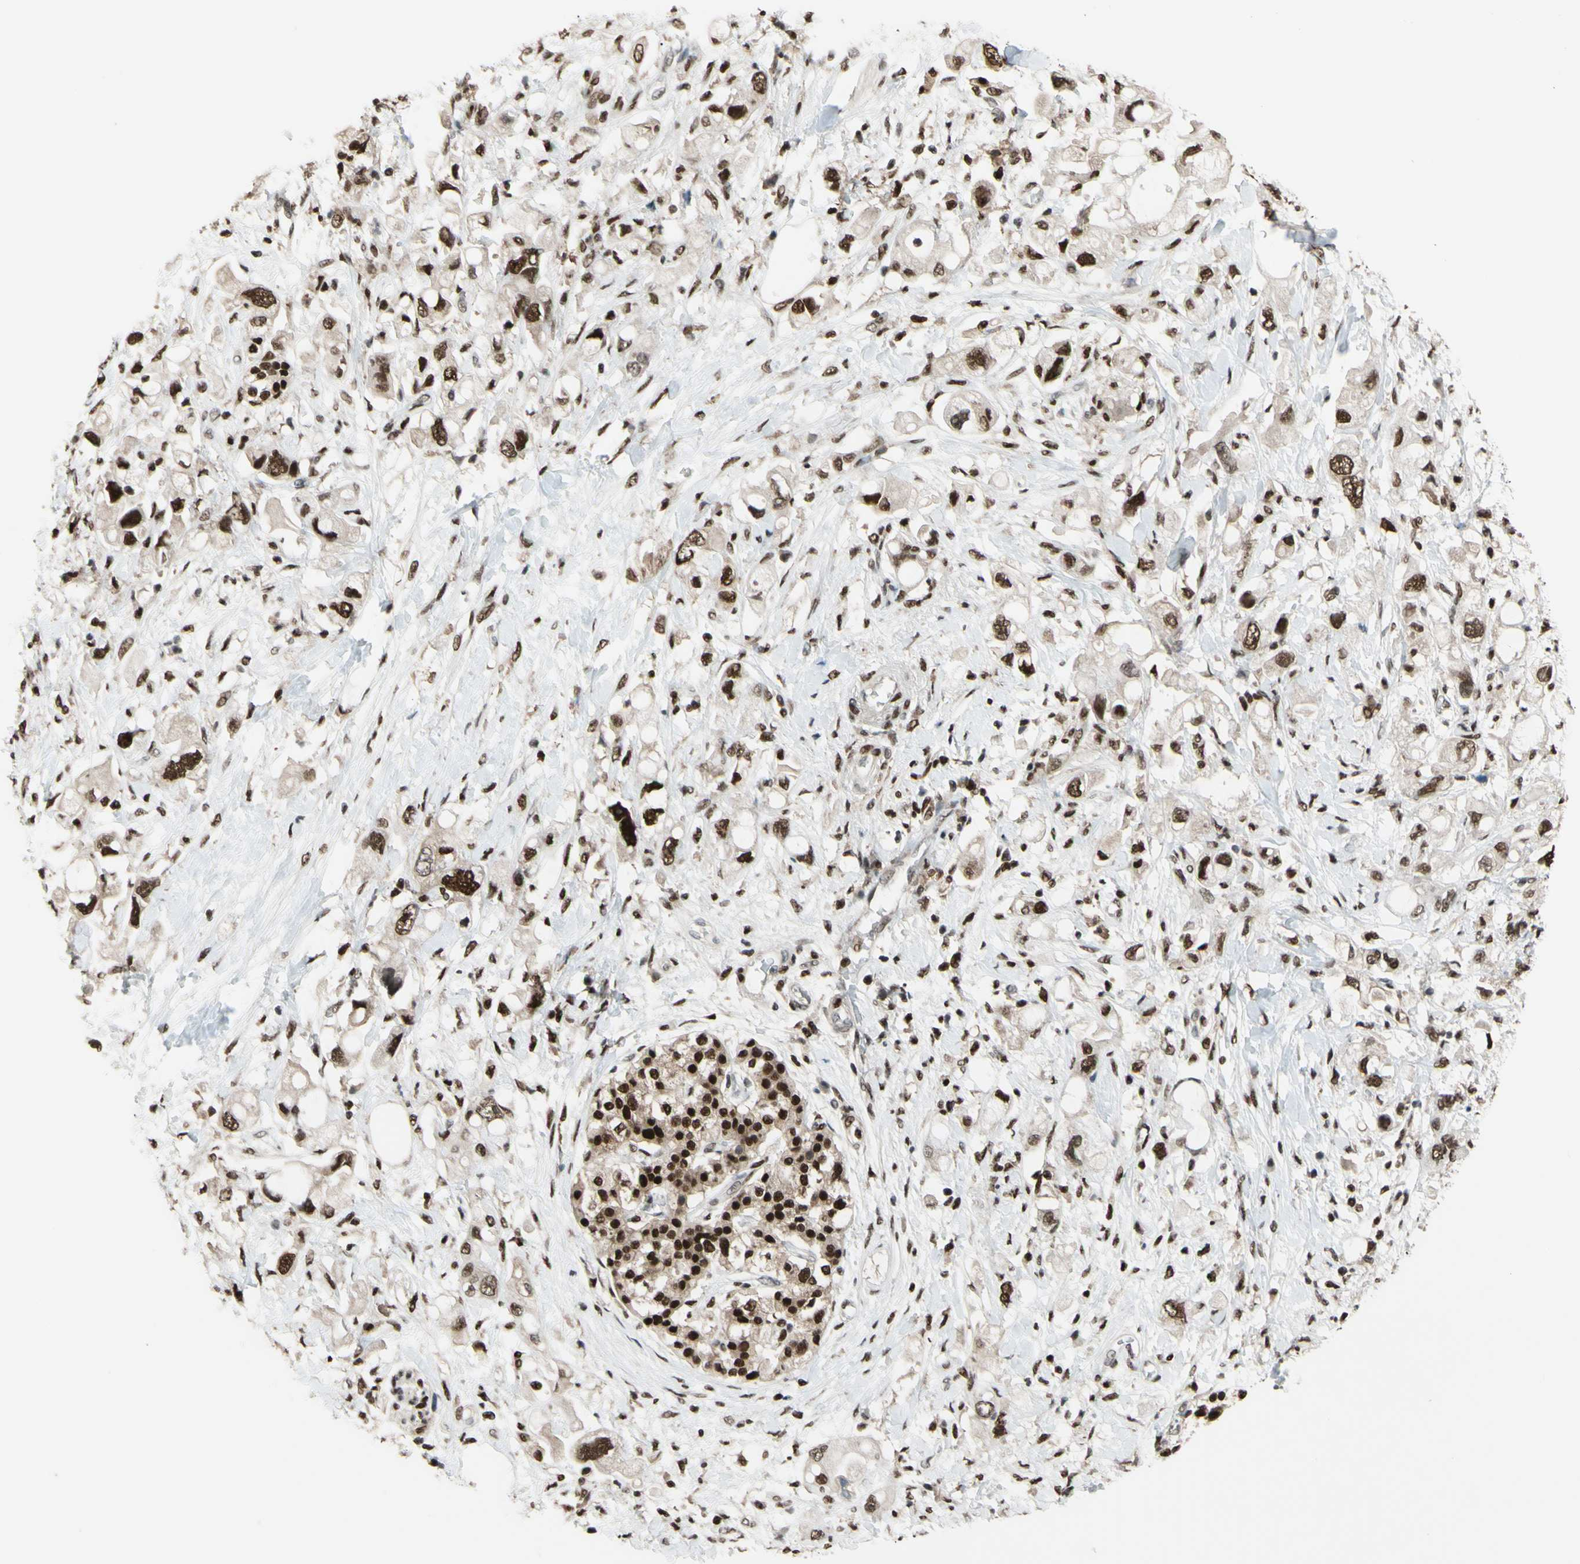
{"staining": {"intensity": "strong", "quantity": ">75%", "location": "nuclear"}, "tissue": "pancreatic cancer", "cell_type": "Tumor cells", "image_type": "cancer", "snomed": [{"axis": "morphology", "description": "Adenocarcinoma, NOS"}, {"axis": "topography", "description": "Pancreas"}], "caption": "A histopathology image of adenocarcinoma (pancreatic) stained for a protein exhibits strong nuclear brown staining in tumor cells.", "gene": "FKBP5", "patient": {"sex": "female", "age": 56}}